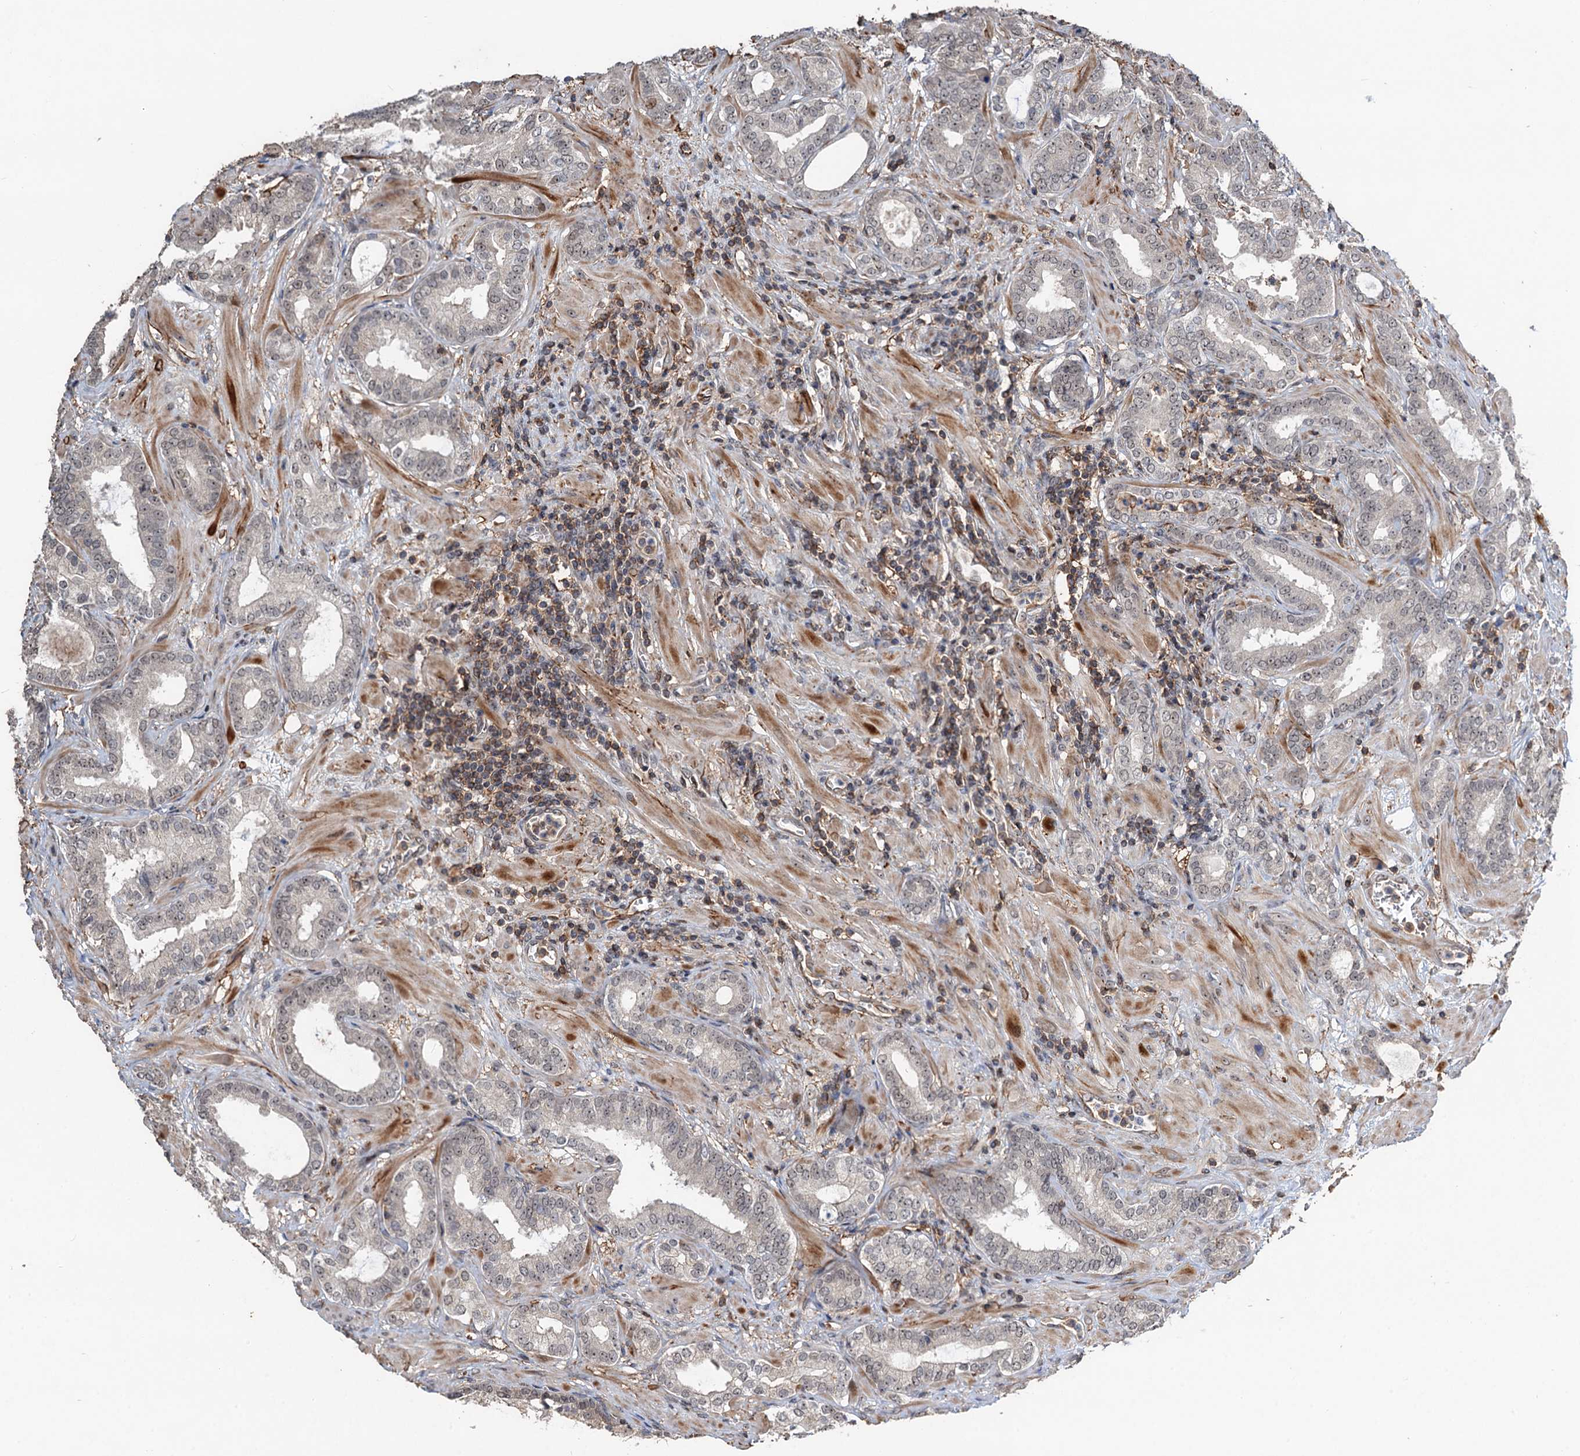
{"staining": {"intensity": "weak", "quantity": "<25%", "location": "nuclear"}, "tissue": "prostate cancer", "cell_type": "Tumor cells", "image_type": "cancer", "snomed": [{"axis": "morphology", "description": "Adenocarcinoma, High grade"}, {"axis": "topography", "description": "Prostate"}], "caption": "IHC micrograph of human prostate cancer (high-grade adenocarcinoma) stained for a protein (brown), which shows no staining in tumor cells.", "gene": "TMA16", "patient": {"sex": "male", "age": 64}}